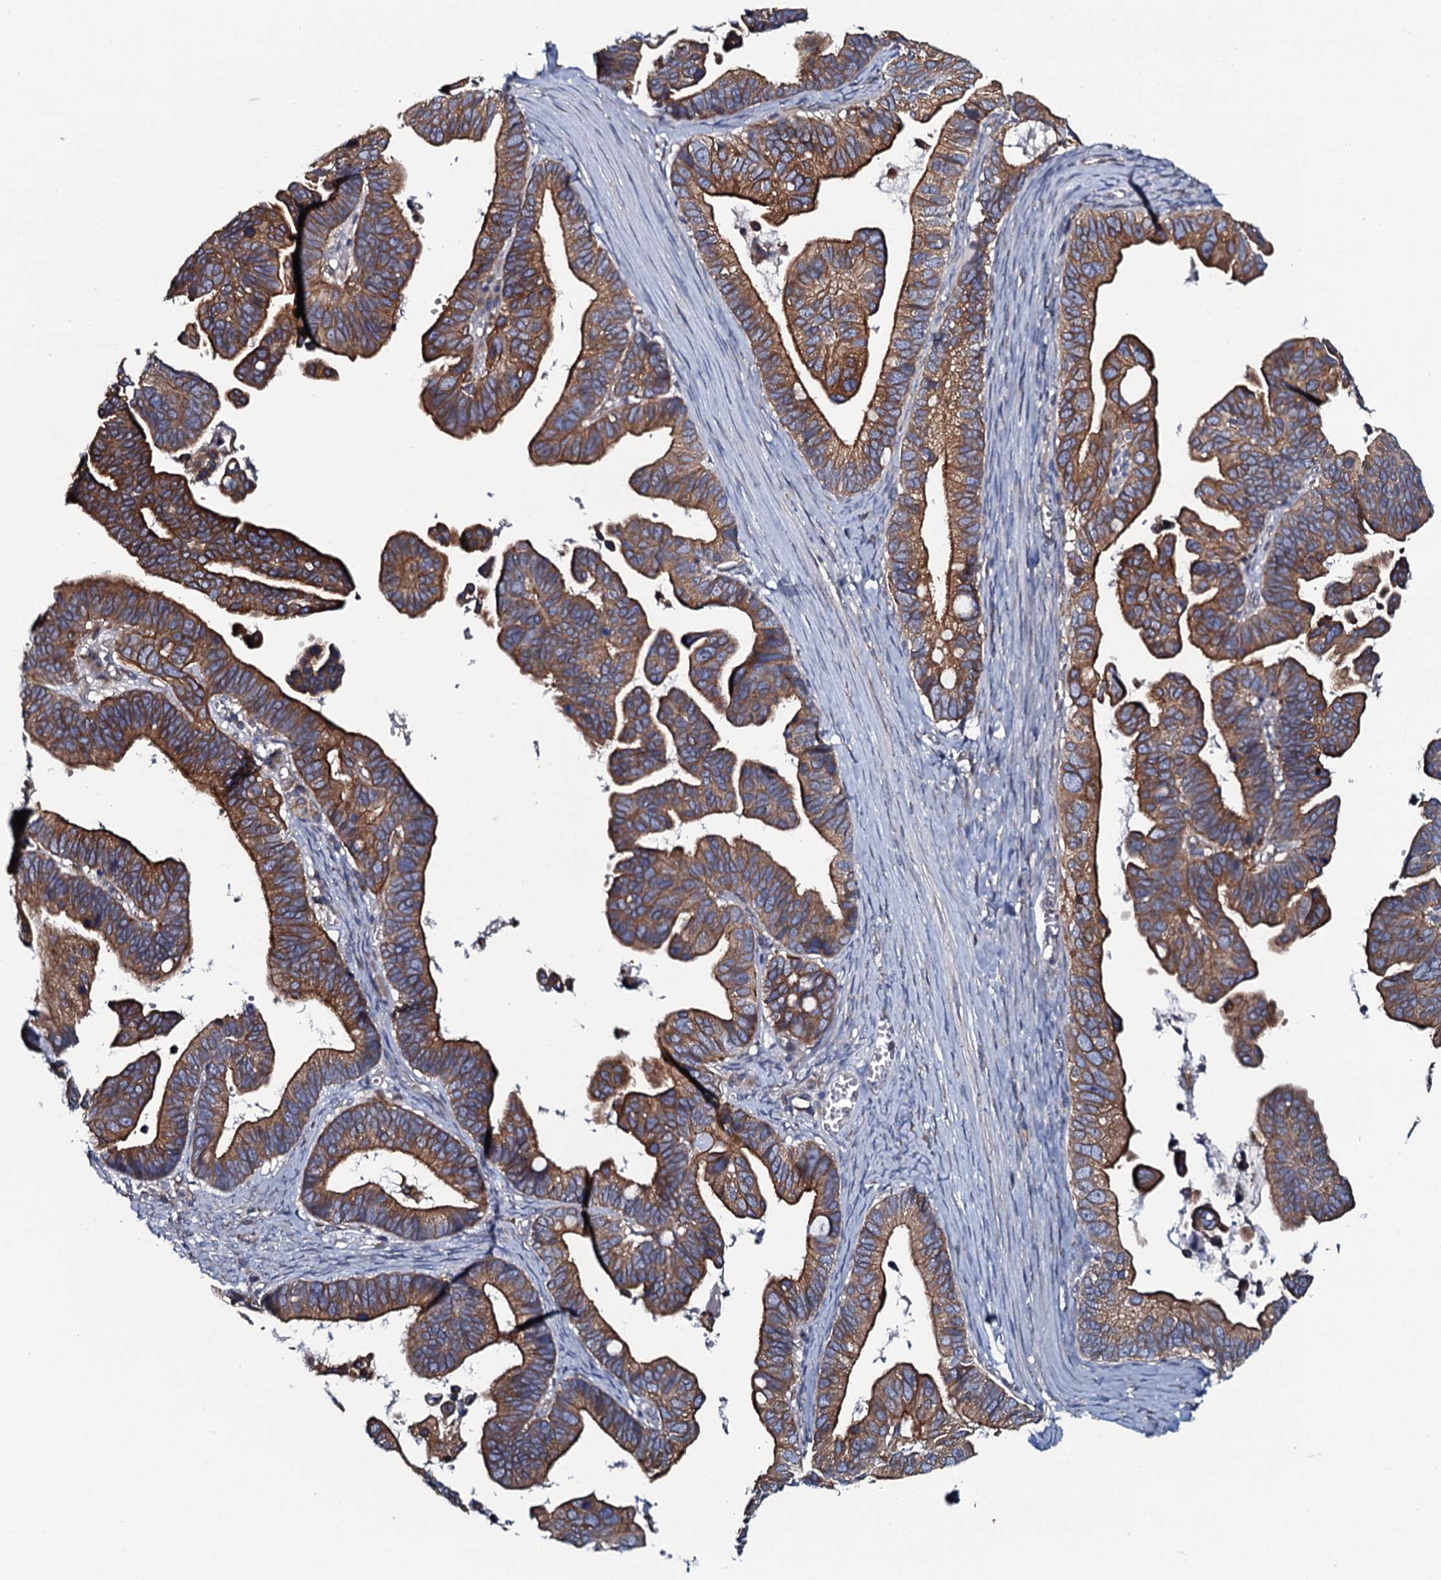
{"staining": {"intensity": "moderate", "quantity": ">75%", "location": "cytoplasmic/membranous"}, "tissue": "ovarian cancer", "cell_type": "Tumor cells", "image_type": "cancer", "snomed": [{"axis": "morphology", "description": "Cystadenocarcinoma, serous, NOS"}, {"axis": "topography", "description": "Ovary"}], "caption": "Protein analysis of serous cystadenocarcinoma (ovarian) tissue displays moderate cytoplasmic/membranous staining in about >75% of tumor cells. Ihc stains the protein of interest in brown and the nuclei are stained blue.", "gene": "TMEM151A", "patient": {"sex": "female", "age": 56}}